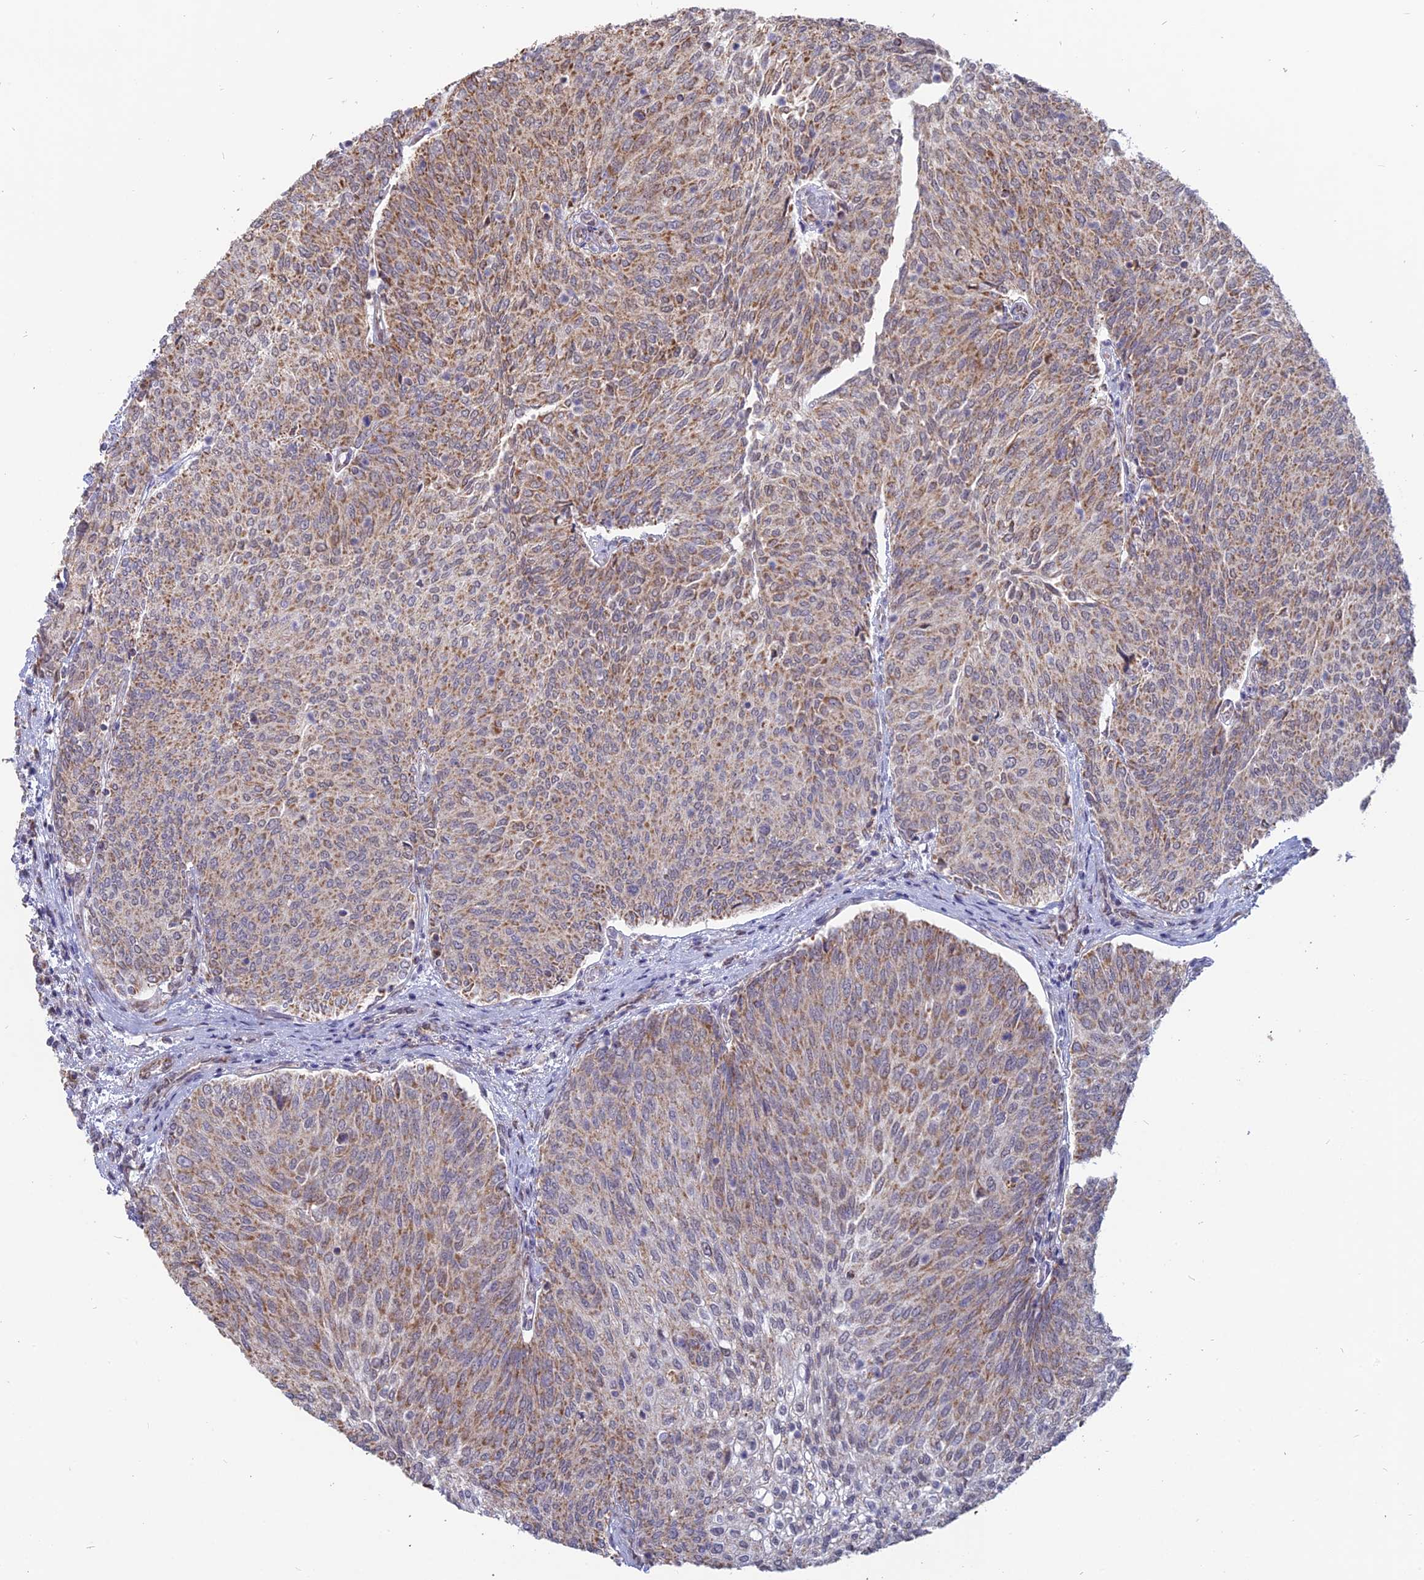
{"staining": {"intensity": "moderate", "quantity": "25%-75%", "location": "cytoplasmic/membranous,nuclear"}, "tissue": "urothelial cancer", "cell_type": "Tumor cells", "image_type": "cancer", "snomed": [{"axis": "morphology", "description": "Urothelial carcinoma, High grade"}, {"axis": "topography", "description": "Urinary bladder"}], "caption": "Protein analysis of urothelial cancer tissue demonstrates moderate cytoplasmic/membranous and nuclear staining in about 25%-75% of tumor cells.", "gene": "ARHGAP40", "patient": {"sex": "female", "age": 79}}